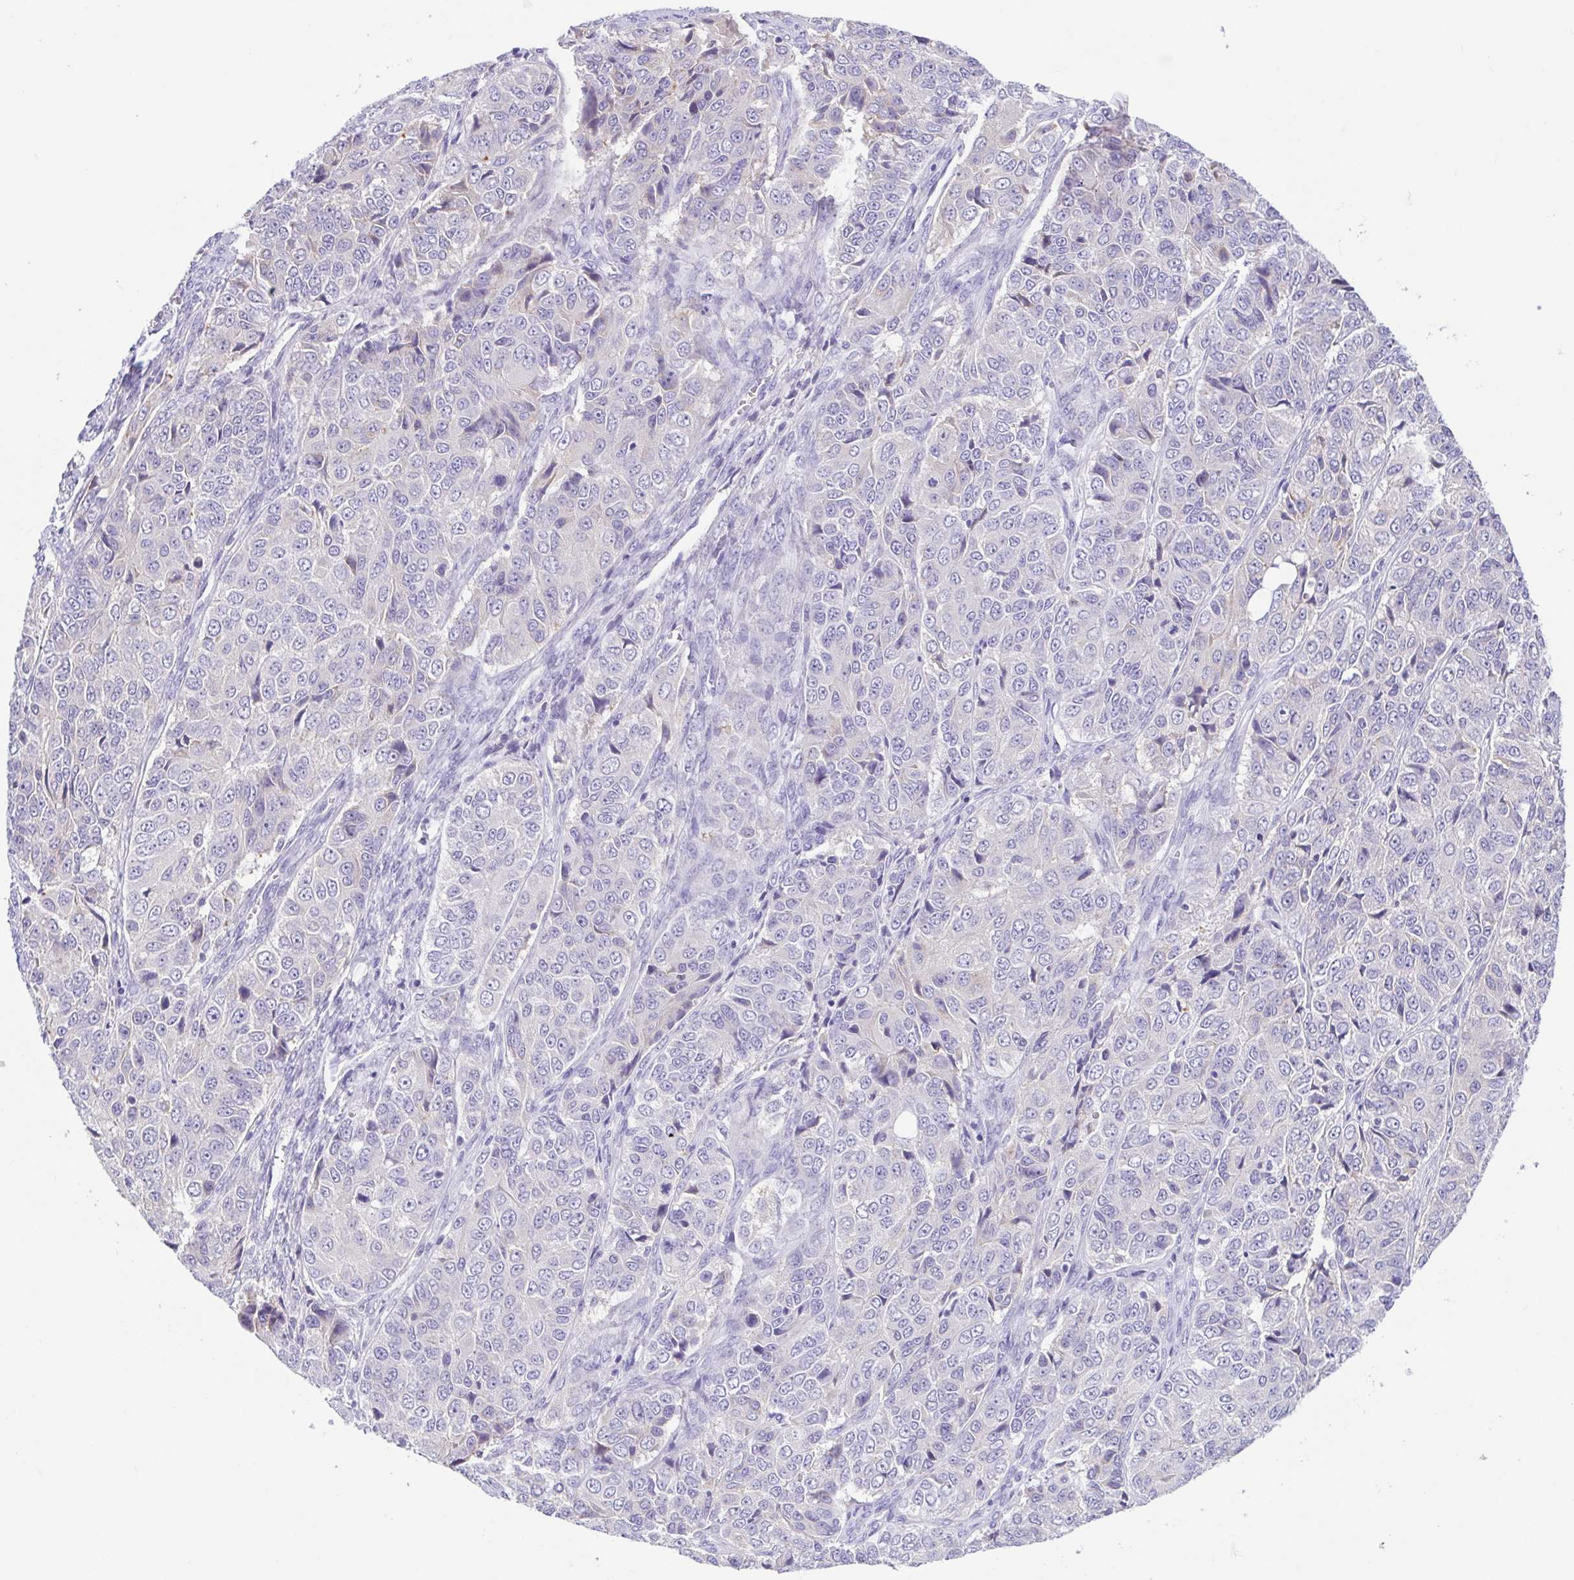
{"staining": {"intensity": "negative", "quantity": "none", "location": "none"}, "tissue": "ovarian cancer", "cell_type": "Tumor cells", "image_type": "cancer", "snomed": [{"axis": "morphology", "description": "Carcinoma, endometroid"}, {"axis": "topography", "description": "Ovary"}], "caption": "Human ovarian endometroid carcinoma stained for a protein using IHC reveals no positivity in tumor cells.", "gene": "A1BG", "patient": {"sex": "female", "age": 51}}